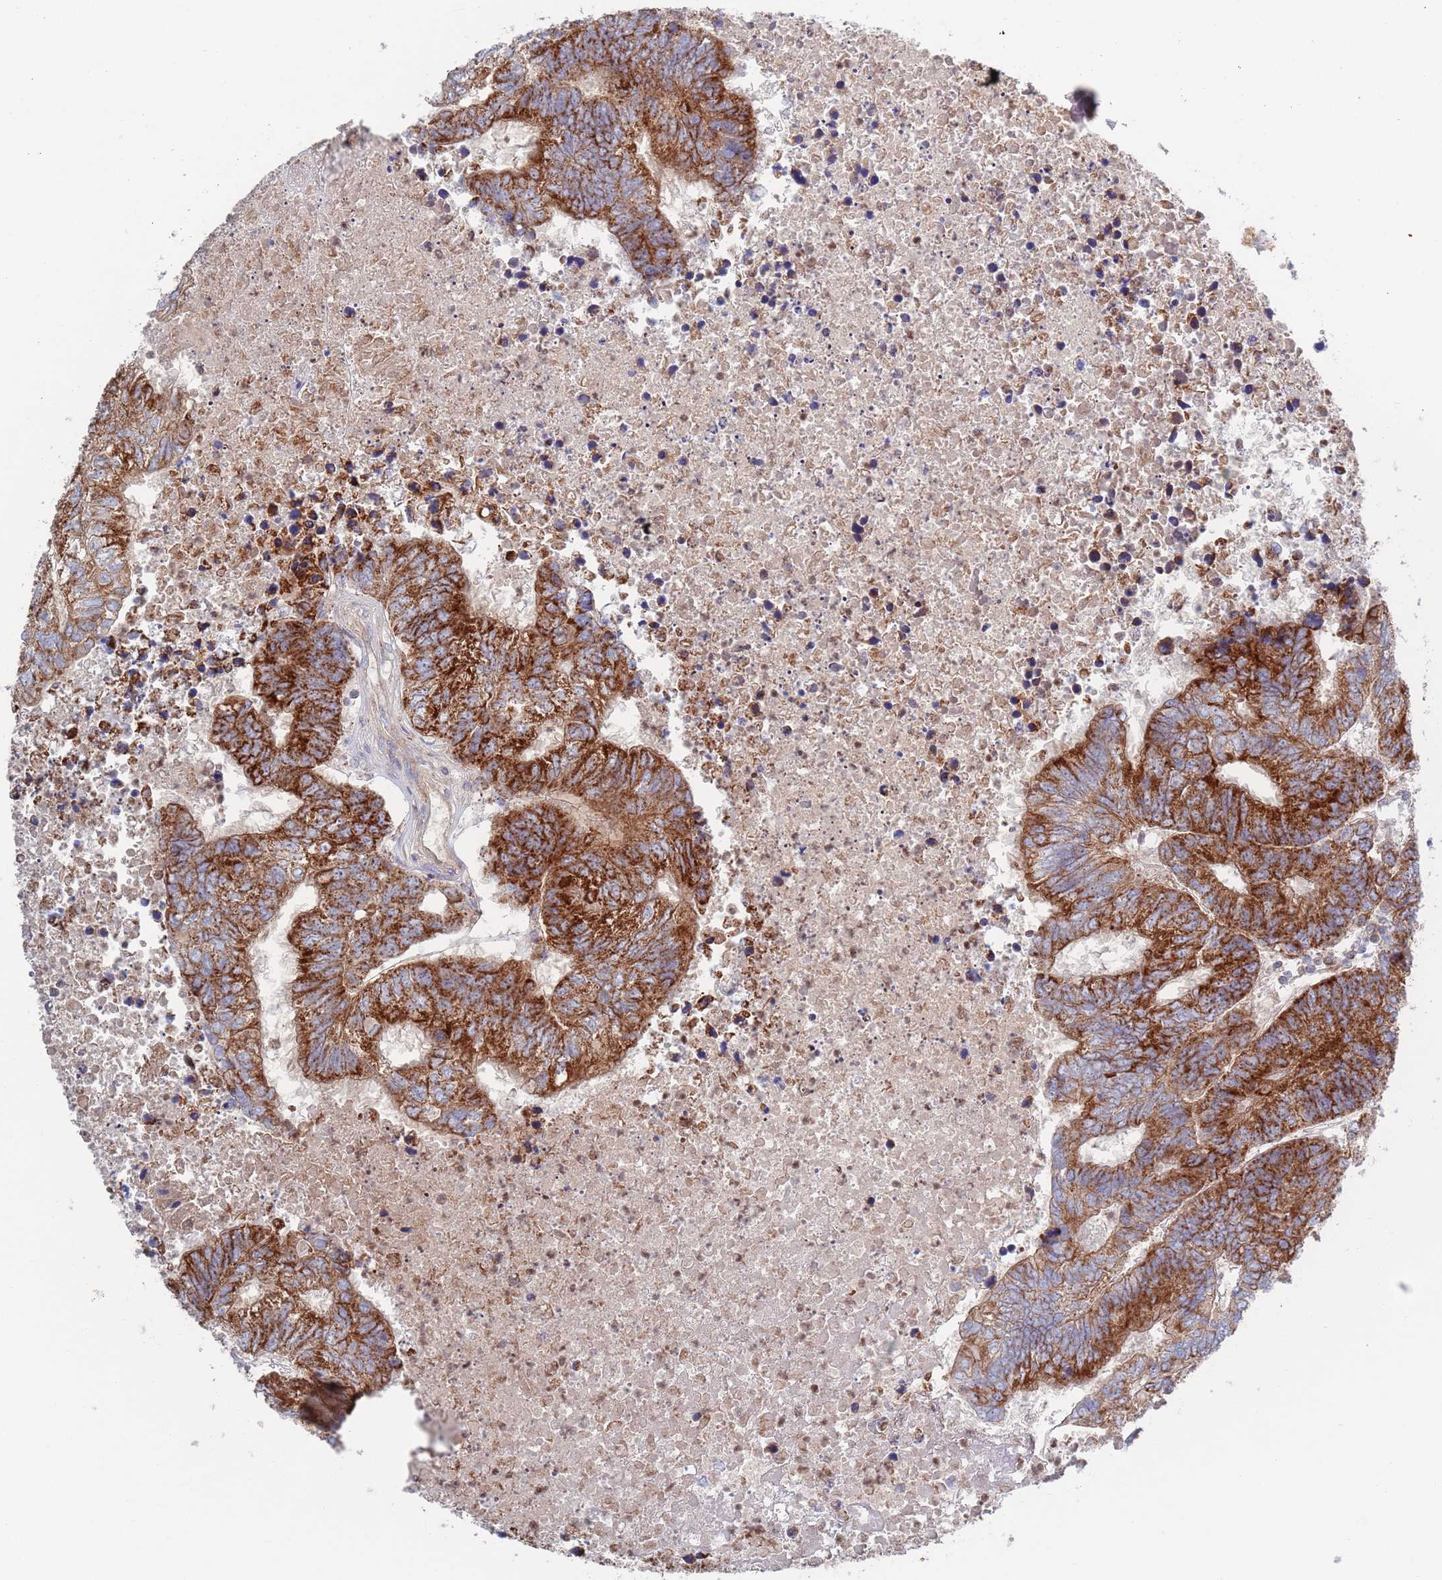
{"staining": {"intensity": "strong", "quantity": ">75%", "location": "cytoplasmic/membranous"}, "tissue": "colorectal cancer", "cell_type": "Tumor cells", "image_type": "cancer", "snomed": [{"axis": "morphology", "description": "Adenocarcinoma, NOS"}, {"axis": "topography", "description": "Colon"}], "caption": "The photomicrograph shows staining of colorectal adenocarcinoma, revealing strong cytoplasmic/membranous protein staining (brown color) within tumor cells. The protein of interest is shown in brown color, while the nuclei are stained blue.", "gene": "CHCHD6", "patient": {"sex": "female", "age": 48}}